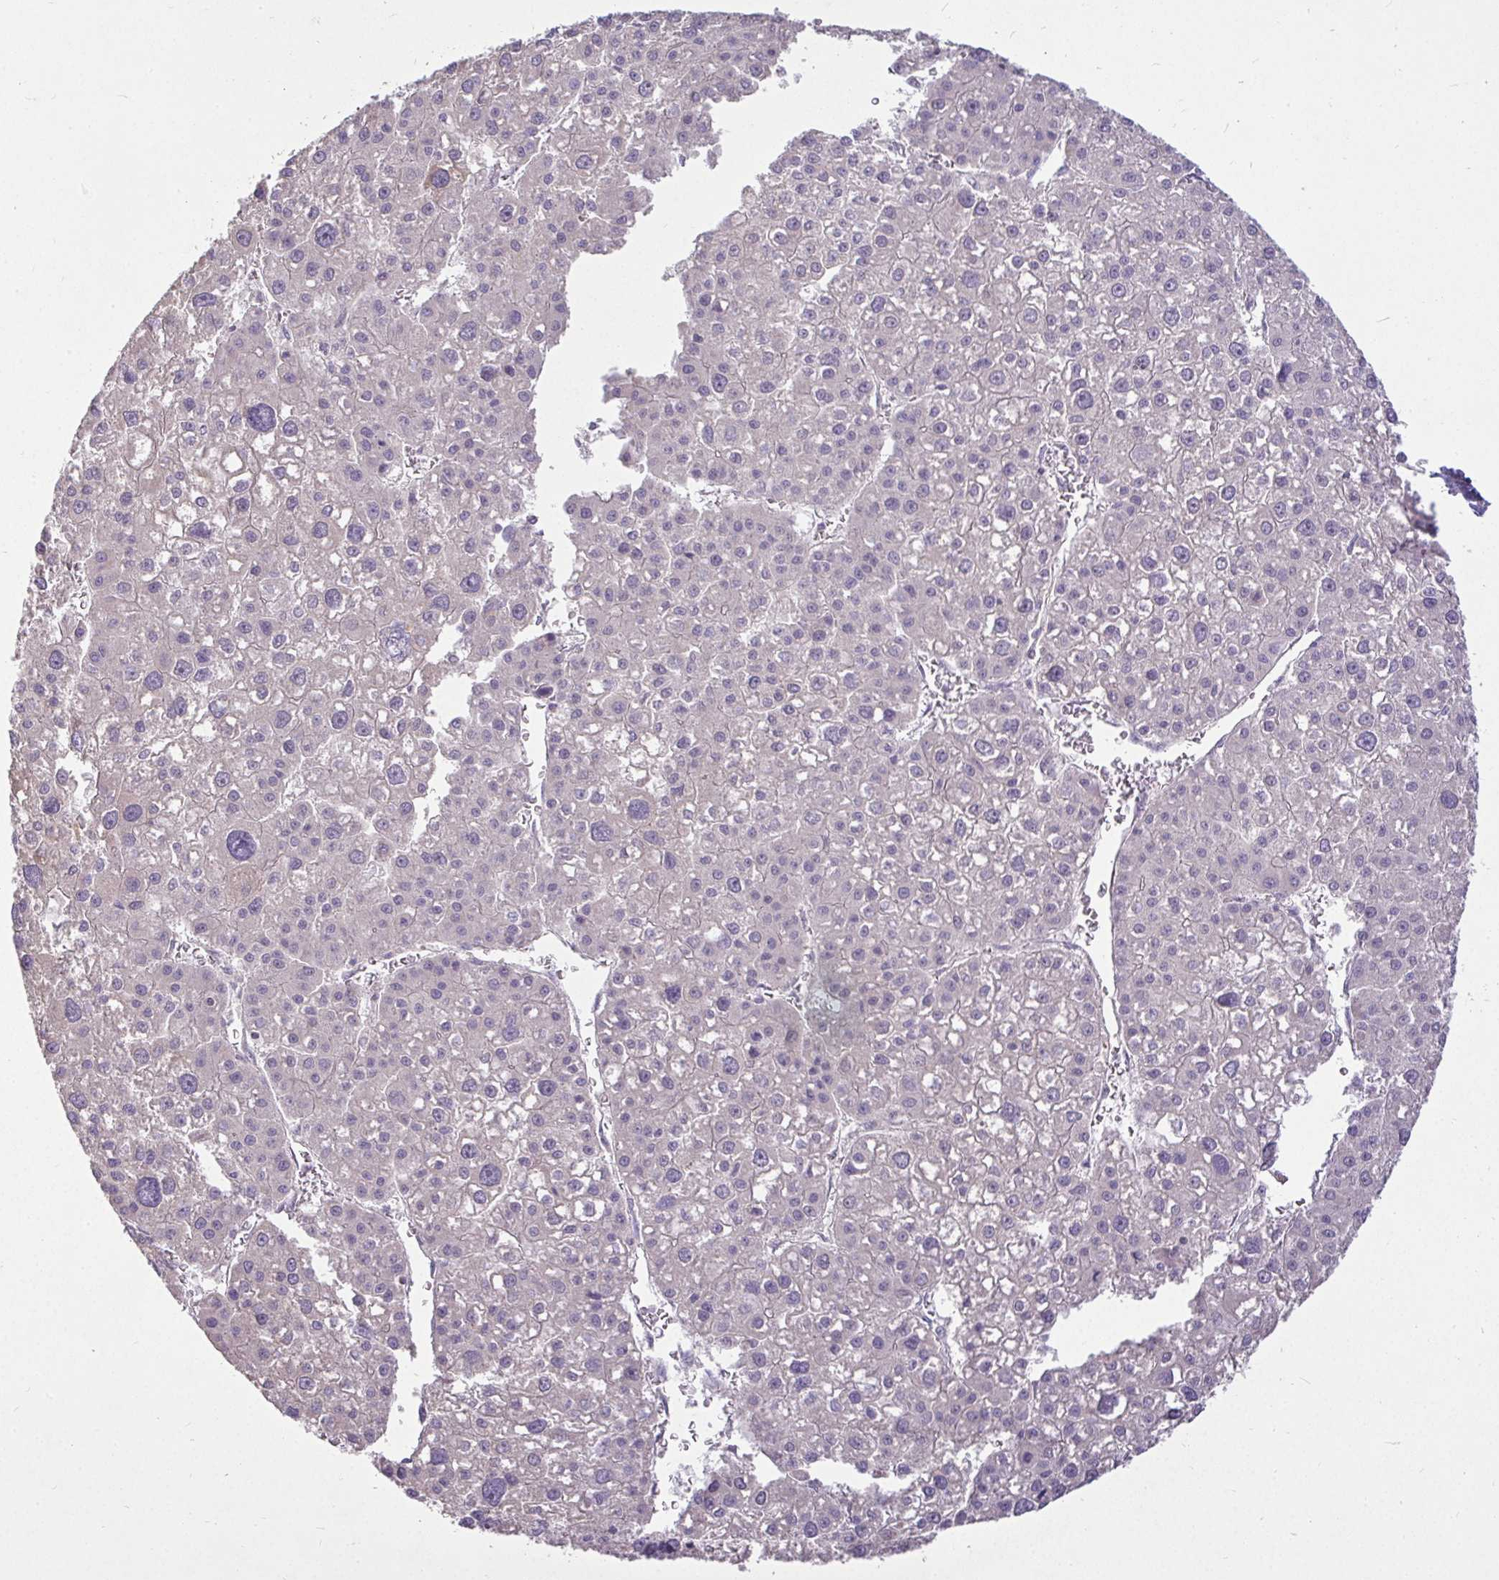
{"staining": {"intensity": "negative", "quantity": "none", "location": "none"}, "tissue": "liver cancer", "cell_type": "Tumor cells", "image_type": "cancer", "snomed": [{"axis": "morphology", "description": "Carcinoma, Hepatocellular, NOS"}, {"axis": "topography", "description": "Liver"}], "caption": "Human hepatocellular carcinoma (liver) stained for a protein using immunohistochemistry reveals no positivity in tumor cells.", "gene": "STRIP1", "patient": {"sex": "male", "age": 73}}